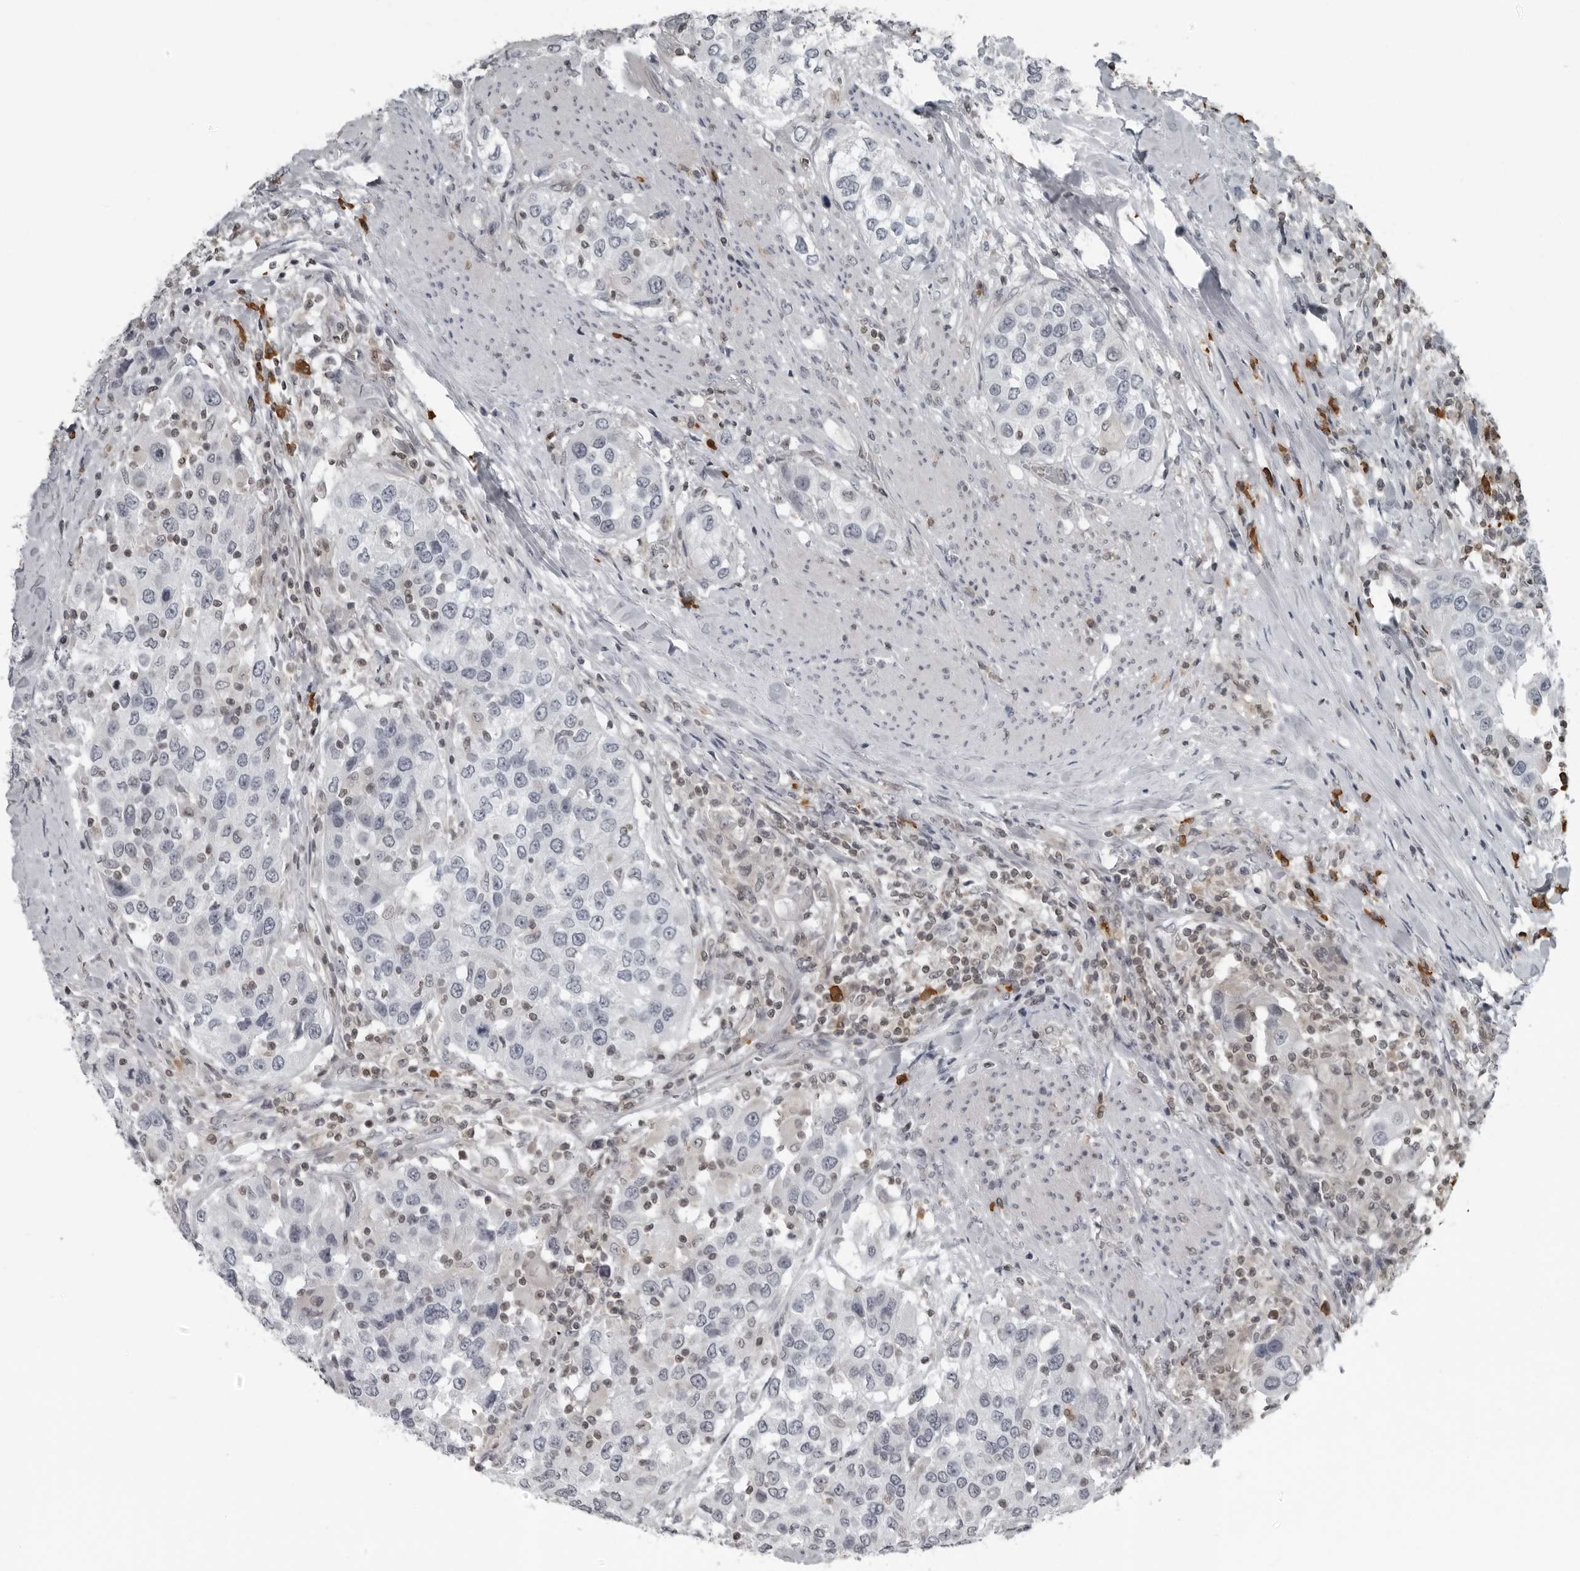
{"staining": {"intensity": "negative", "quantity": "none", "location": "none"}, "tissue": "urothelial cancer", "cell_type": "Tumor cells", "image_type": "cancer", "snomed": [{"axis": "morphology", "description": "Urothelial carcinoma, High grade"}, {"axis": "topography", "description": "Urinary bladder"}], "caption": "Image shows no significant protein positivity in tumor cells of urothelial cancer.", "gene": "RTCA", "patient": {"sex": "female", "age": 80}}